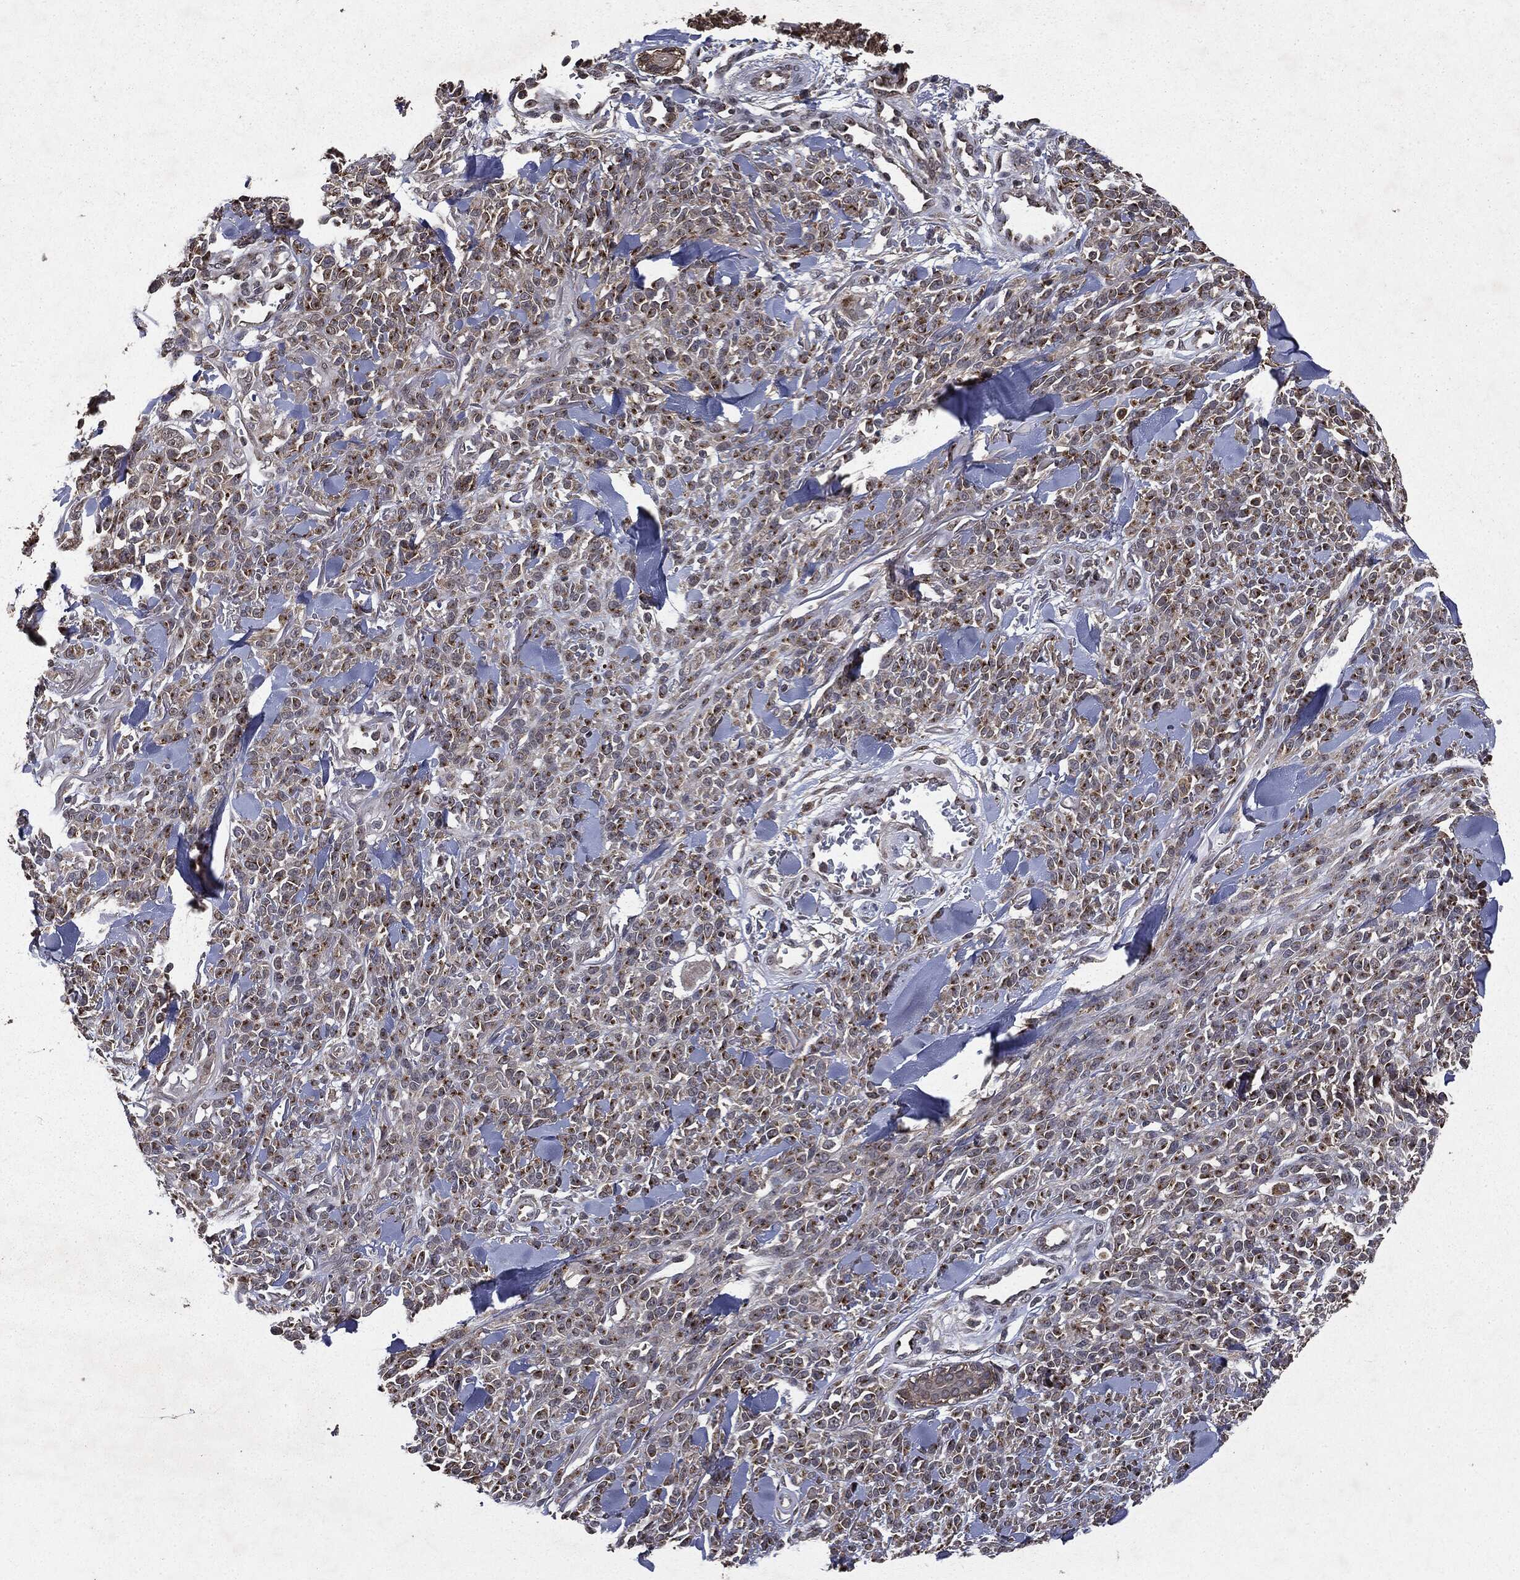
{"staining": {"intensity": "strong", "quantity": "25%-75%", "location": "cytoplasmic/membranous"}, "tissue": "melanoma", "cell_type": "Tumor cells", "image_type": "cancer", "snomed": [{"axis": "morphology", "description": "Malignant melanoma, NOS"}, {"axis": "topography", "description": "Skin"}, {"axis": "topography", "description": "Skin of trunk"}], "caption": "Immunohistochemistry of melanoma reveals high levels of strong cytoplasmic/membranous staining in approximately 25%-75% of tumor cells. (IHC, brightfield microscopy, high magnification).", "gene": "PLPPR2", "patient": {"sex": "male", "age": 74}}